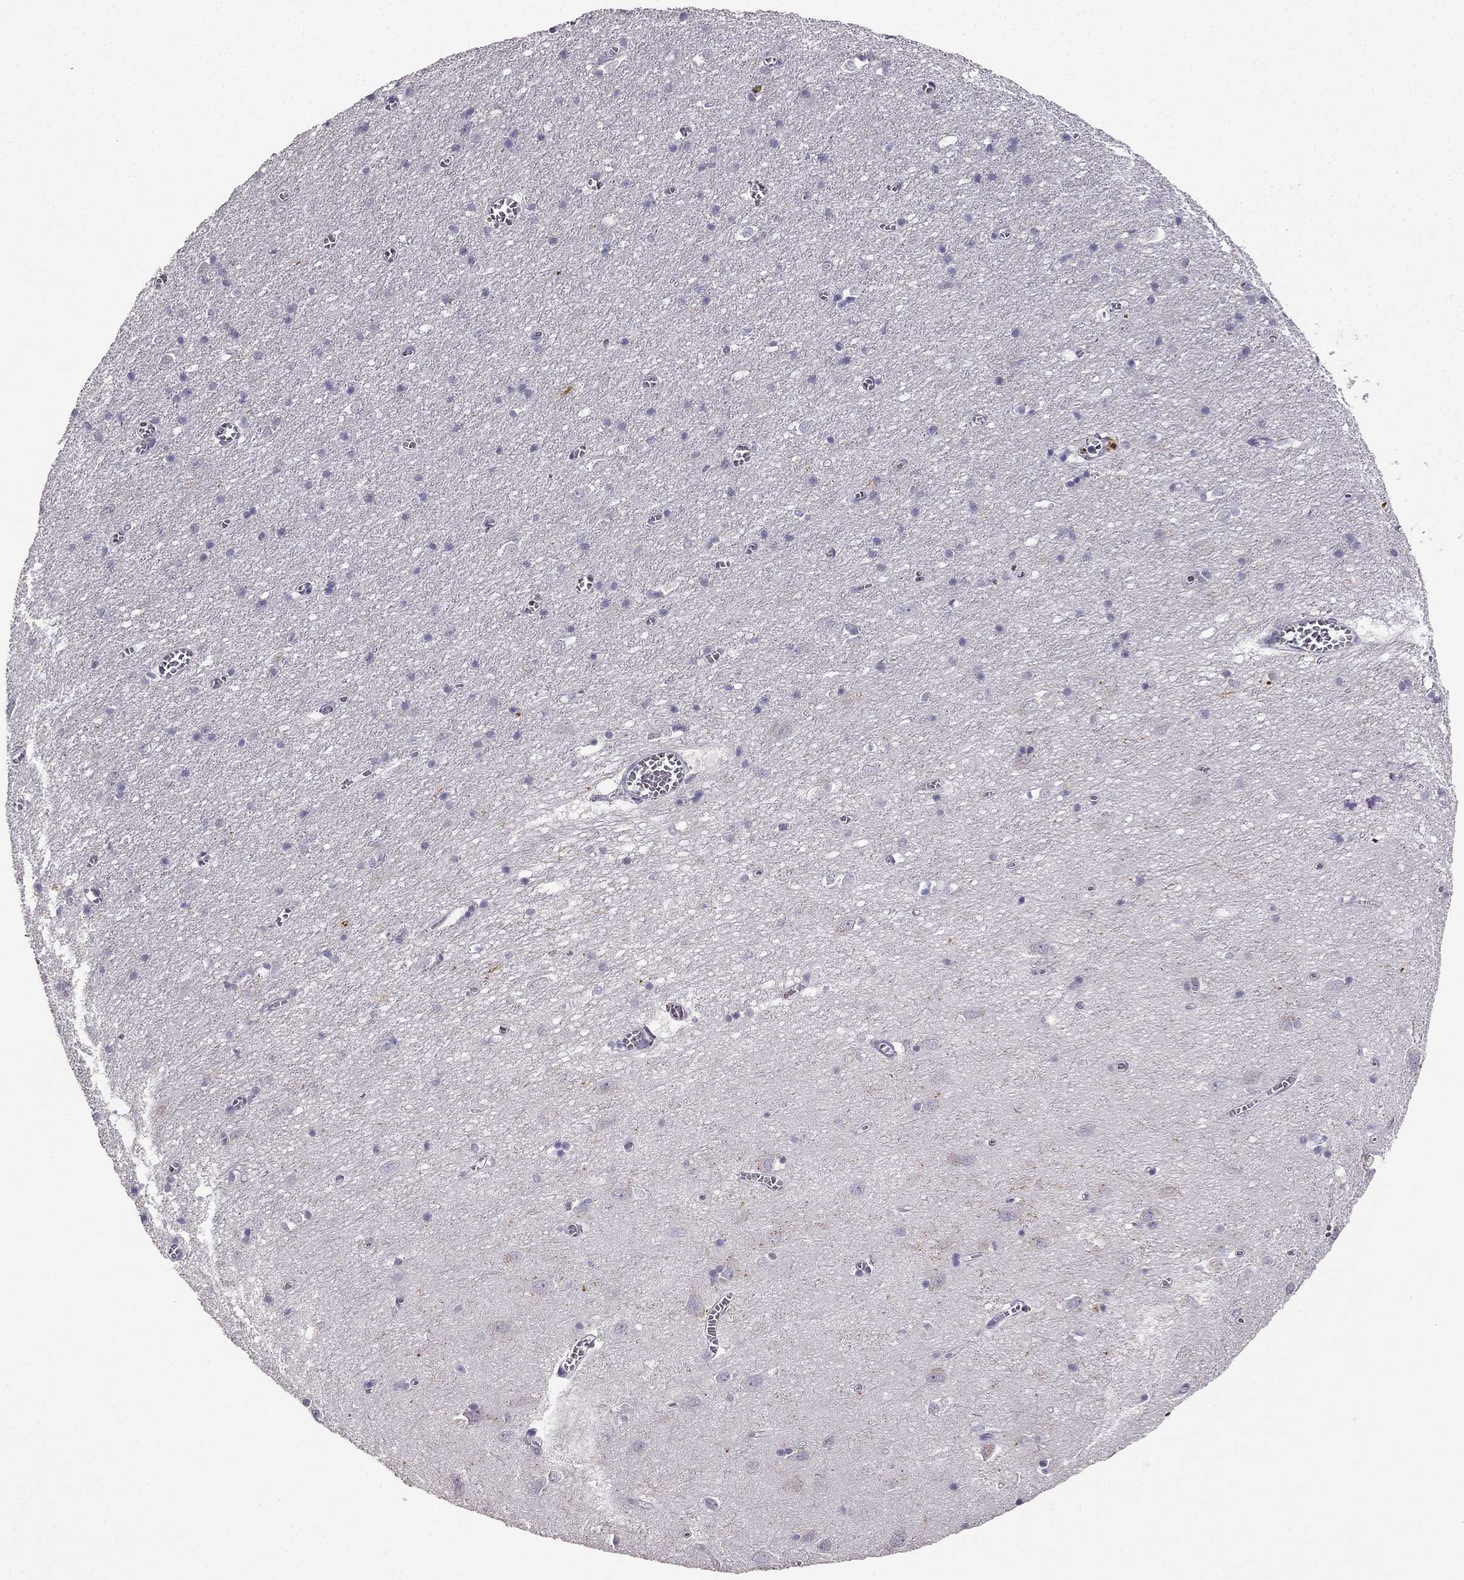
{"staining": {"intensity": "negative", "quantity": "none", "location": "none"}, "tissue": "cerebral cortex", "cell_type": "Endothelial cells", "image_type": "normal", "snomed": [{"axis": "morphology", "description": "Normal tissue, NOS"}, {"axis": "topography", "description": "Cerebral cortex"}], "caption": "Immunohistochemistry image of benign cerebral cortex: human cerebral cortex stained with DAB displays no significant protein staining in endothelial cells.", "gene": "CALB2", "patient": {"sex": "male", "age": 70}}